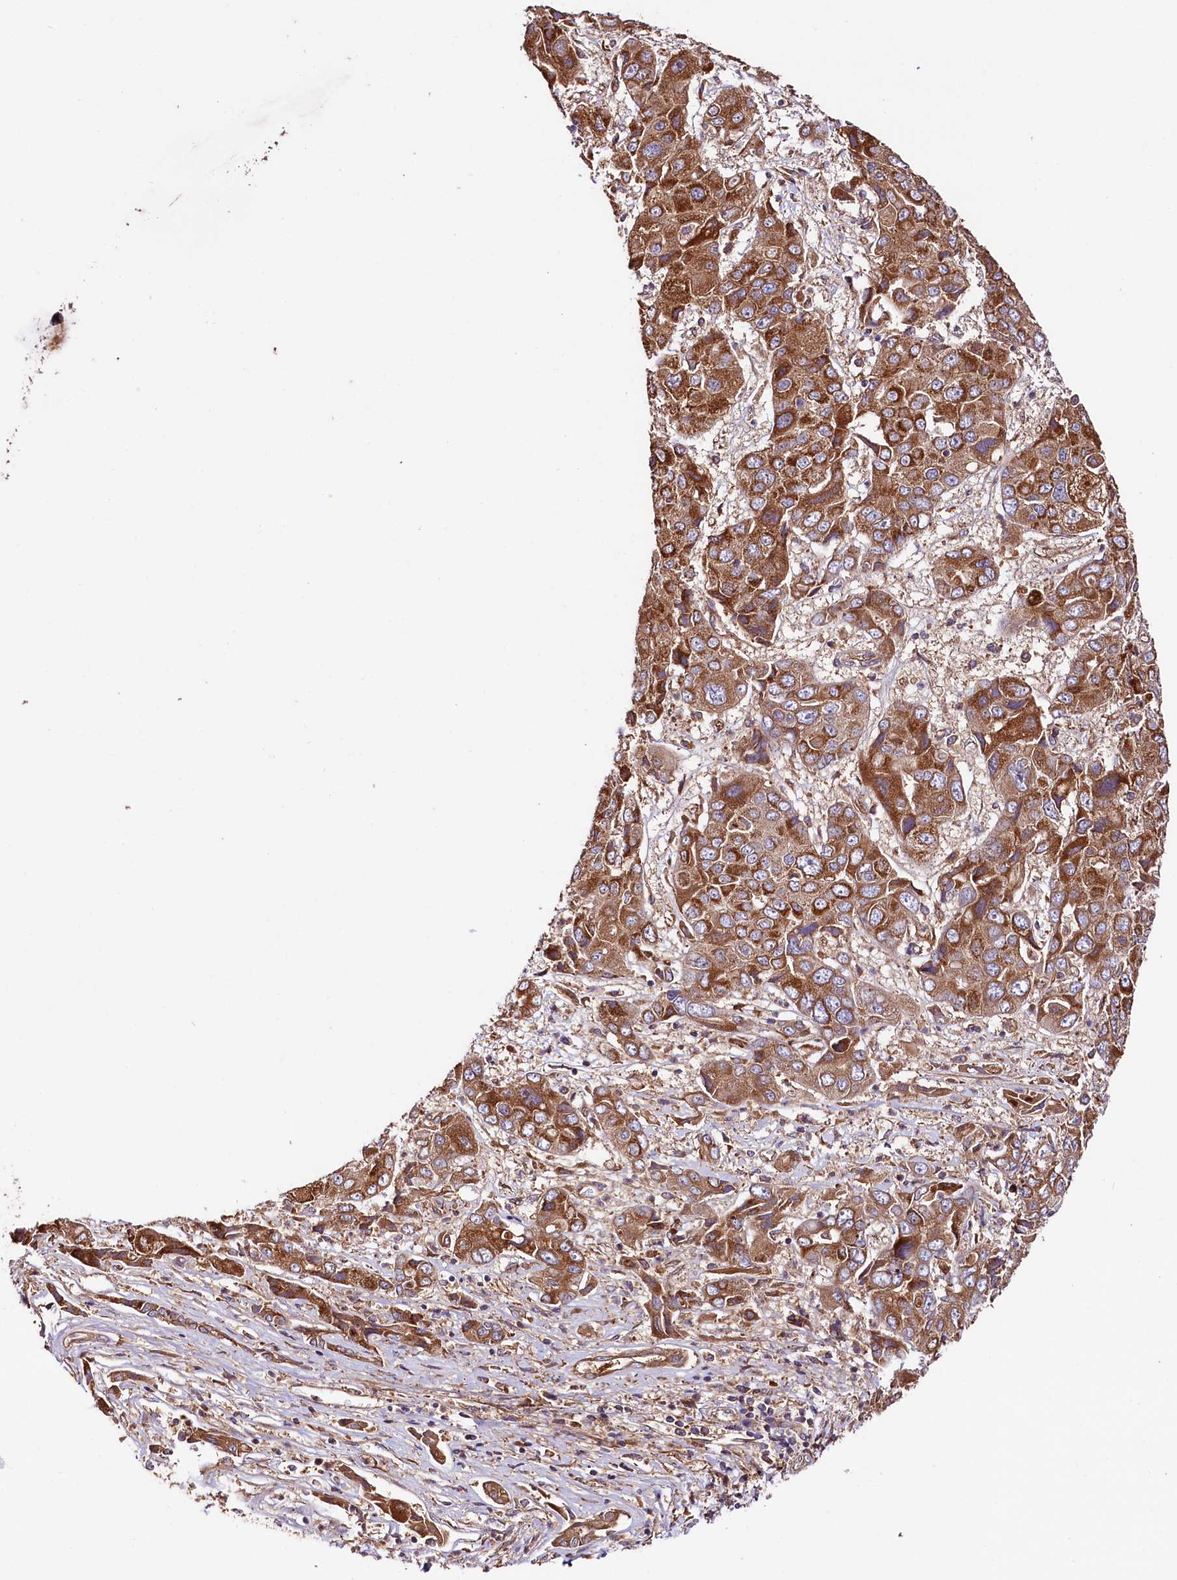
{"staining": {"intensity": "moderate", "quantity": ">75%", "location": "cytoplasmic/membranous"}, "tissue": "liver cancer", "cell_type": "Tumor cells", "image_type": "cancer", "snomed": [{"axis": "morphology", "description": "Cholangiocarcinoma"}, {"axis": "topography", "description": "Liver"}], "caption": "Moderate cytoplasmic/membranous expression for a protein is seen in approximately >75% of tumor cells of cholangiocarcinoma (liver) using IHC.", "gene": "CEP295", "patient": {"sex": "male", "age": 67}}